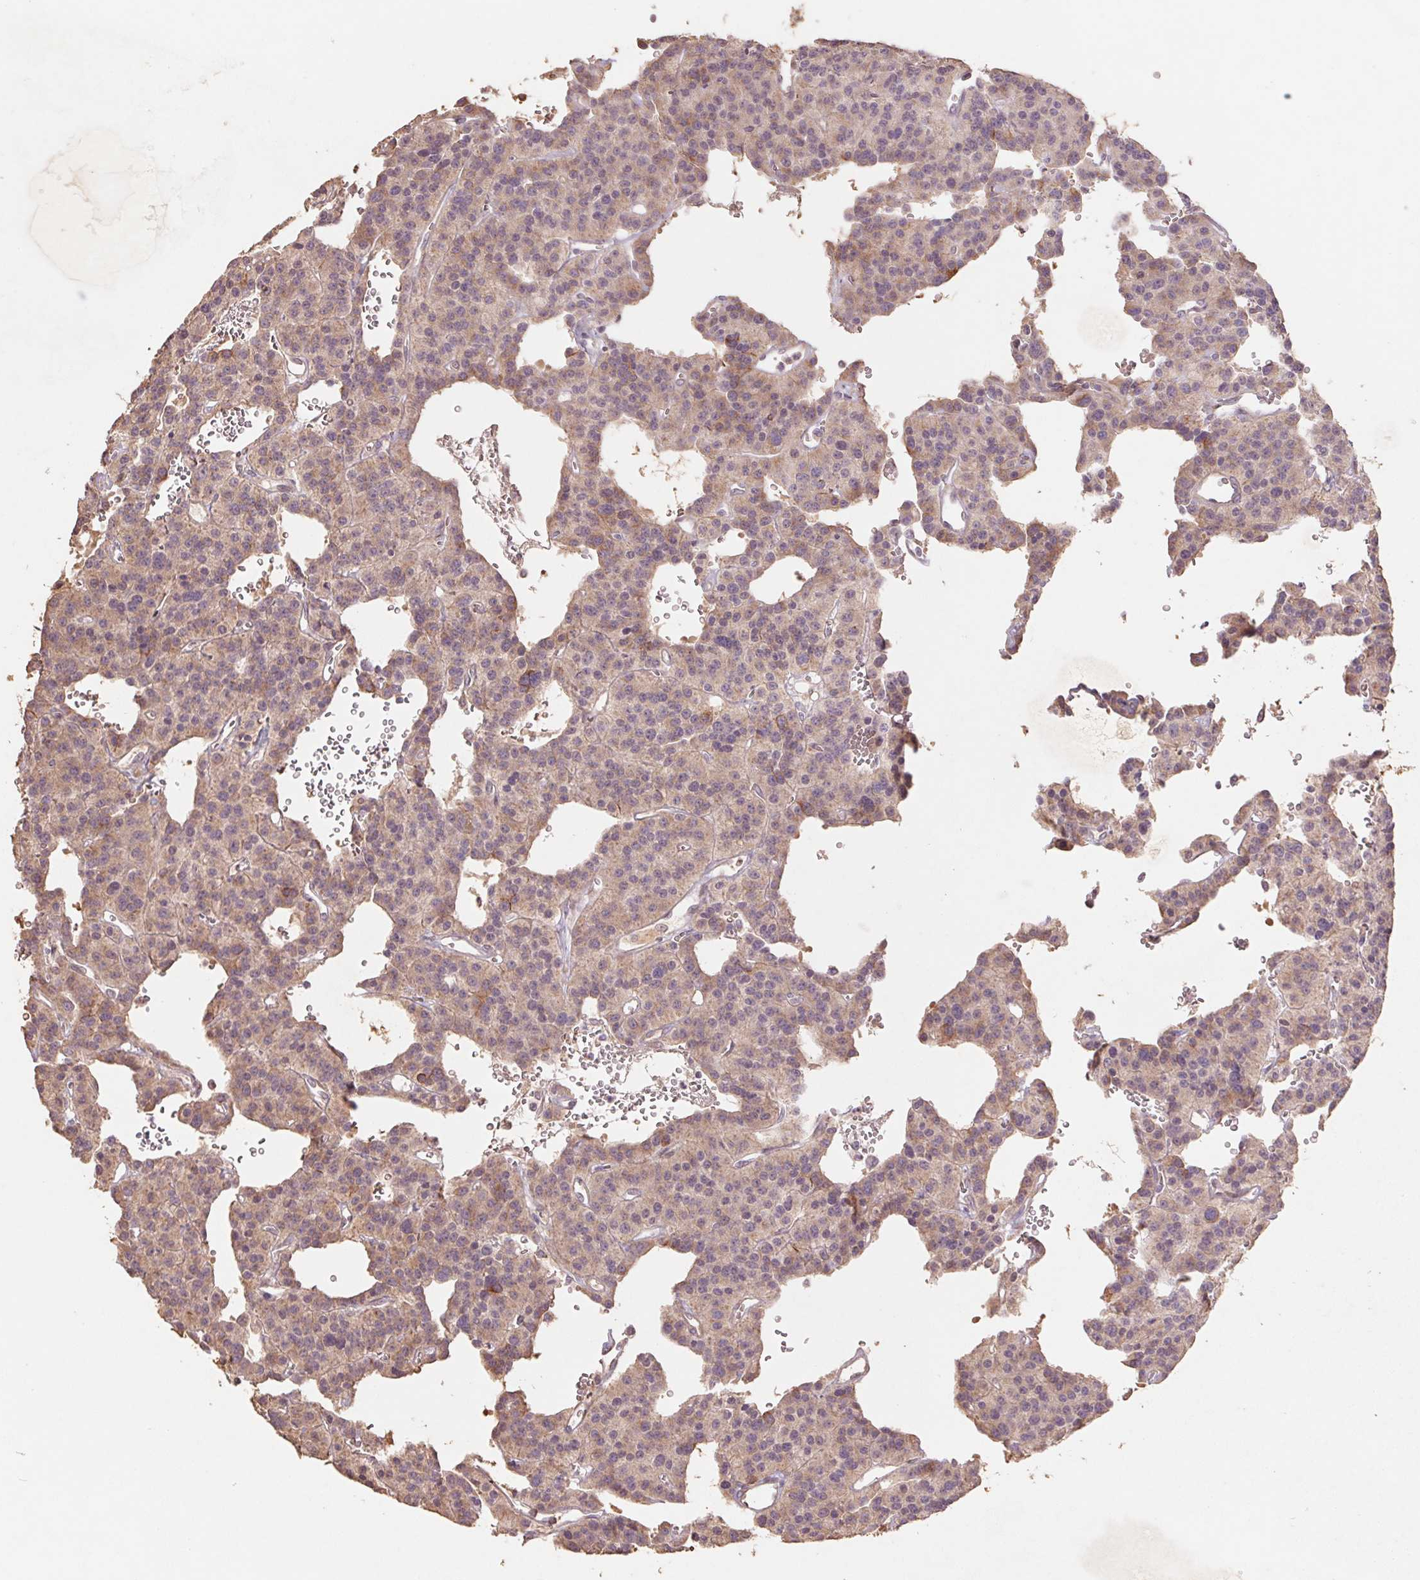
{"staining": {"intensity": "weak", "quantity": ">75%", "location": "cytoplasmic/membranous"}, "tissue": "carcinoid", "cell_type": "Tumor cells", "image_type": "cancer", "snomed": [{"axis": "morphology", "description": "Carcinoid, malignant, NOS"}, {"axis": "topography", "description": "Lung"}], "caption": "Human carcinoid stained for a protein (brown) shows weak cytoplasmic/membranous positive positivity in approximately >75% of tumor cells.", "gene": "GRM2", "patient": {"sex": "female", "age": 71}}